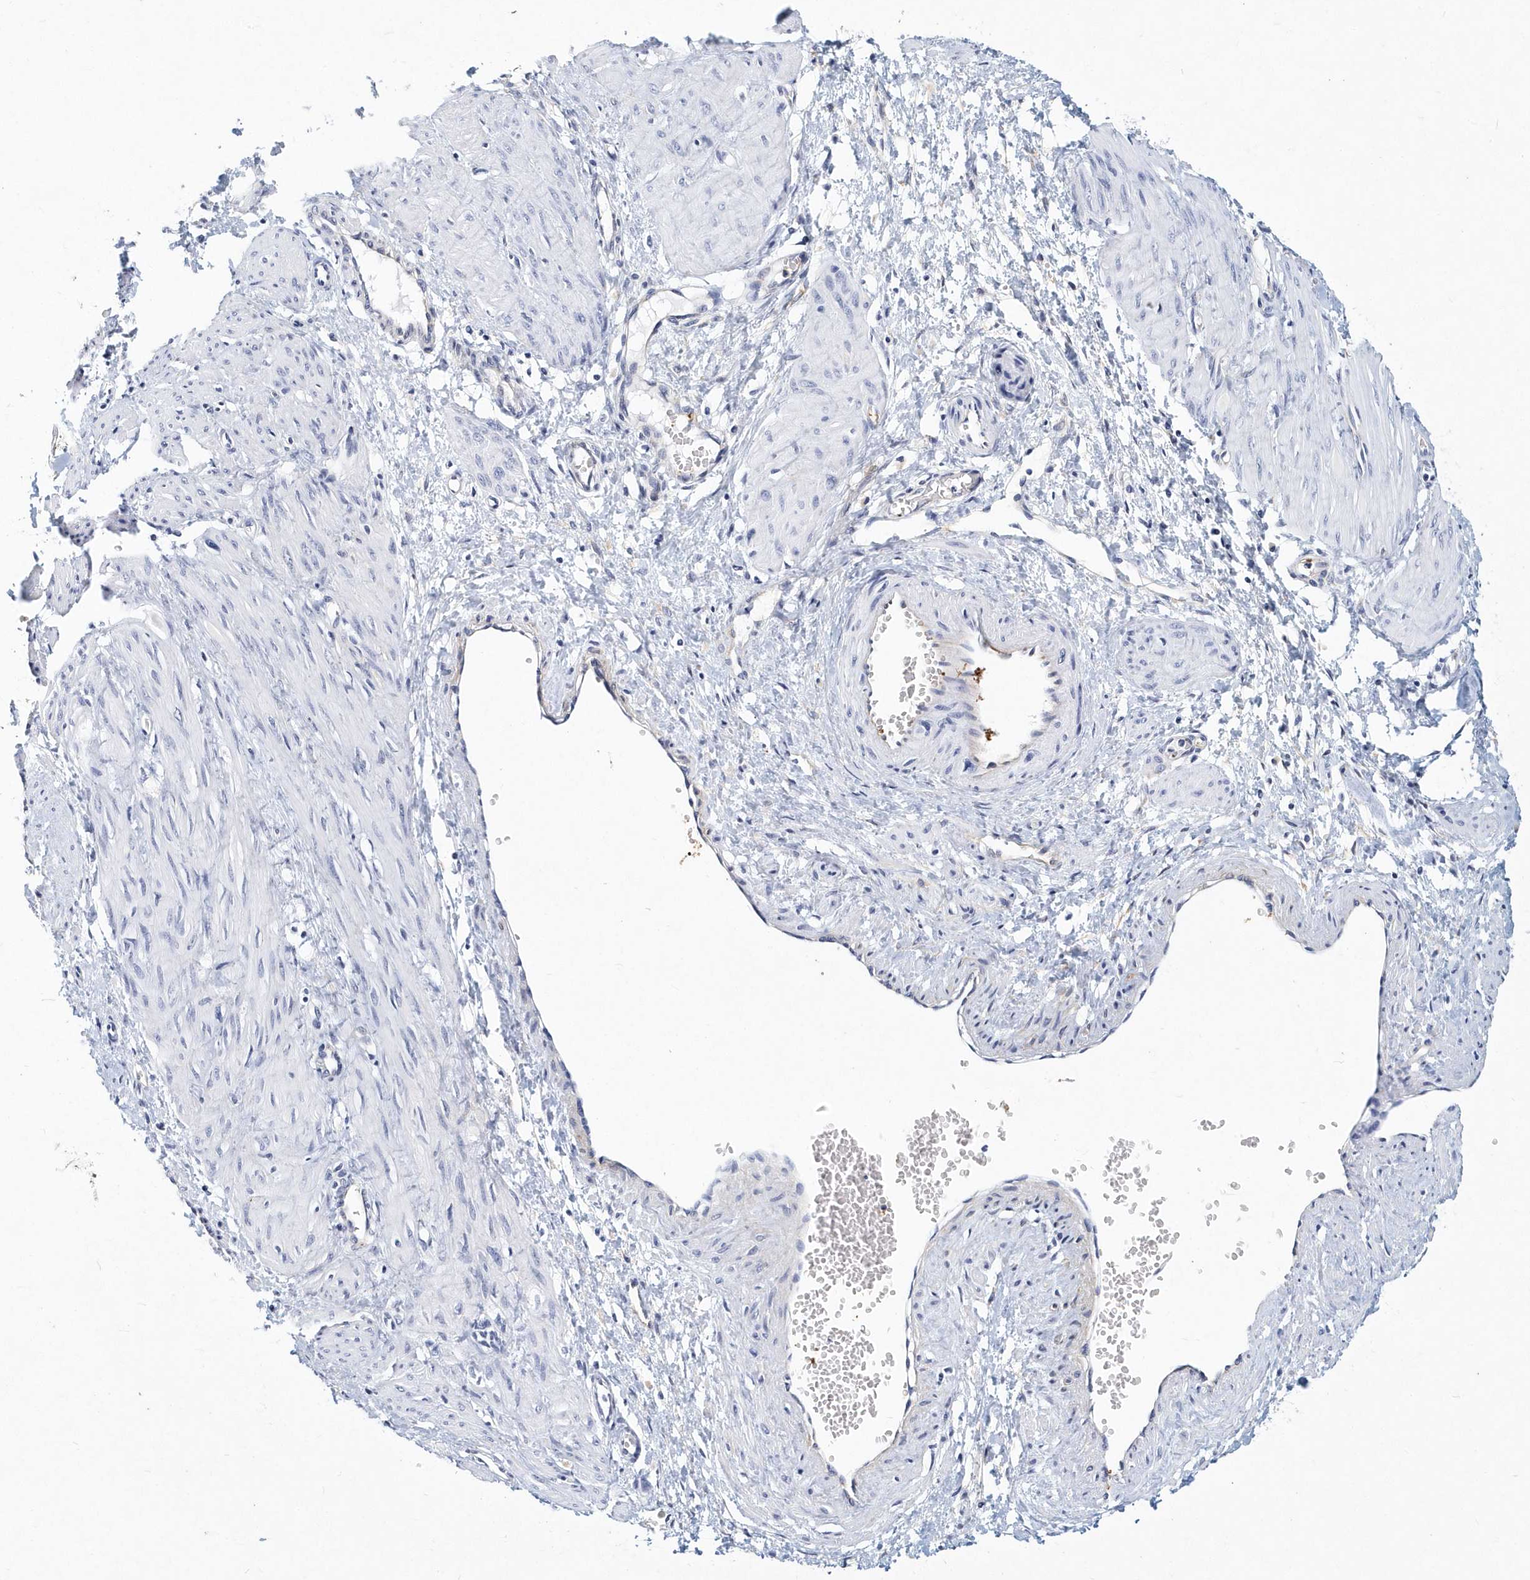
{"staining": {"intensity": "negative", "quantity": "none", "location": "none"}, "tissue": "smooth muscle", "cell_type": "Smooth muscle cells", "image_type": "normal", "snomed": [{"axis": "morphology", "description": "Normal tissue, NOS"}, {"axis": "topography", "description": "Endometrium"}], "caption": "A photomicrograph of smooth muscle stained for a protein shows no brown staining in smooth muscle cells.", "gene": "ITGA2B", "patient": {"sex": "female", "age": 33}}